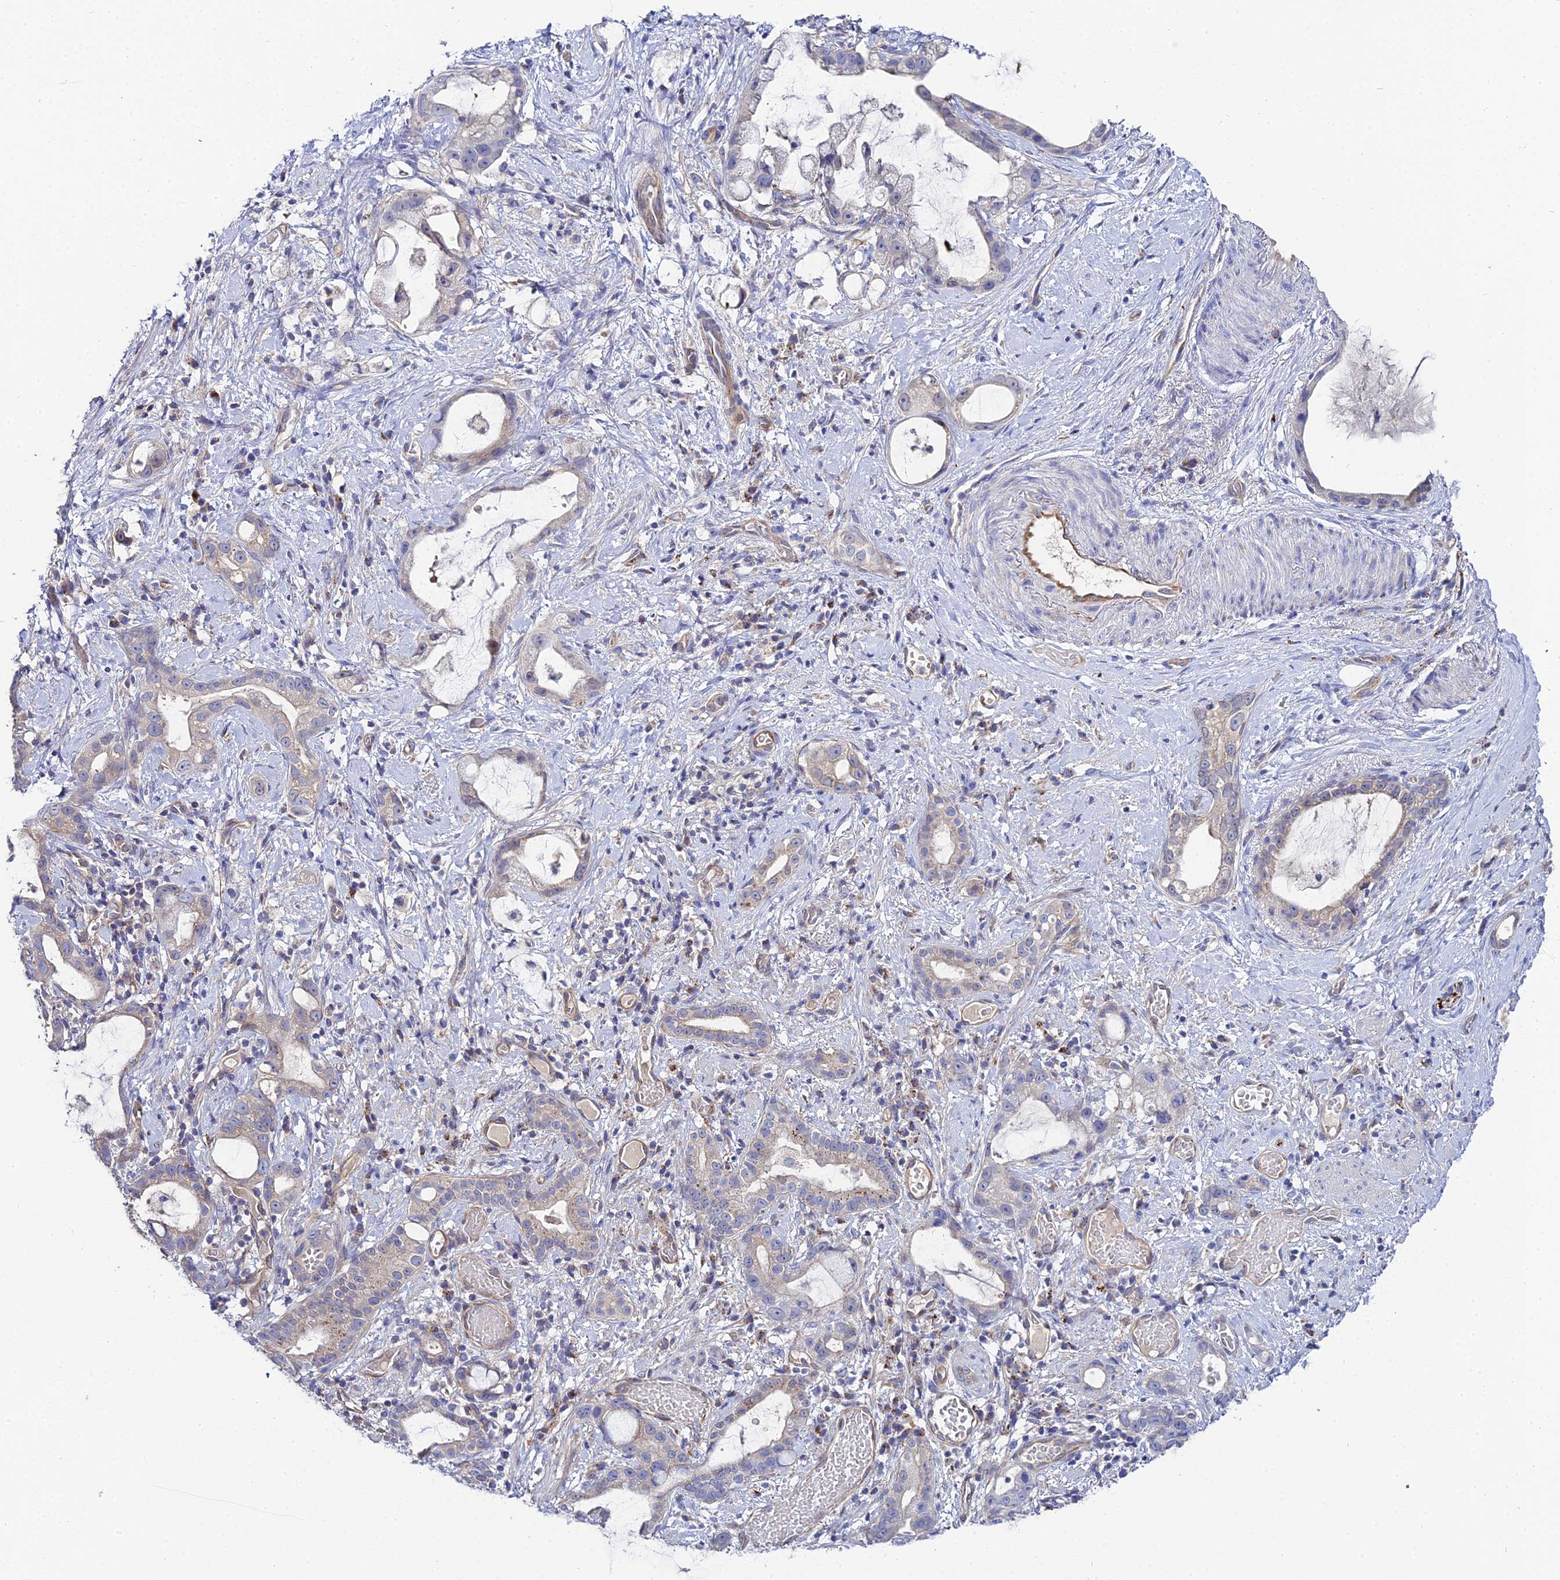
{"staining": {"intensity": "weak", "quantity": "25%-75%", "location": "cytoplasmic/membranous"}, "tissue": "stomach cancer", "cell_type": "Tumor cells", "image_type": "cancer", "snomed": [{"axis": "morphology", "description": "Adenocarcinoma, NOS"}, {"axis": "topography", "description": "Stomach"}], "caption": "This histopathology image exhibits IHC staining of adenocarcinoma (stomach), with low weak cytoplasmic/membranous staining in approximately 25%-75% of tumor cells.", "gene": "APOBEC3H", "patient": {"sex": "male", "age": 55}}